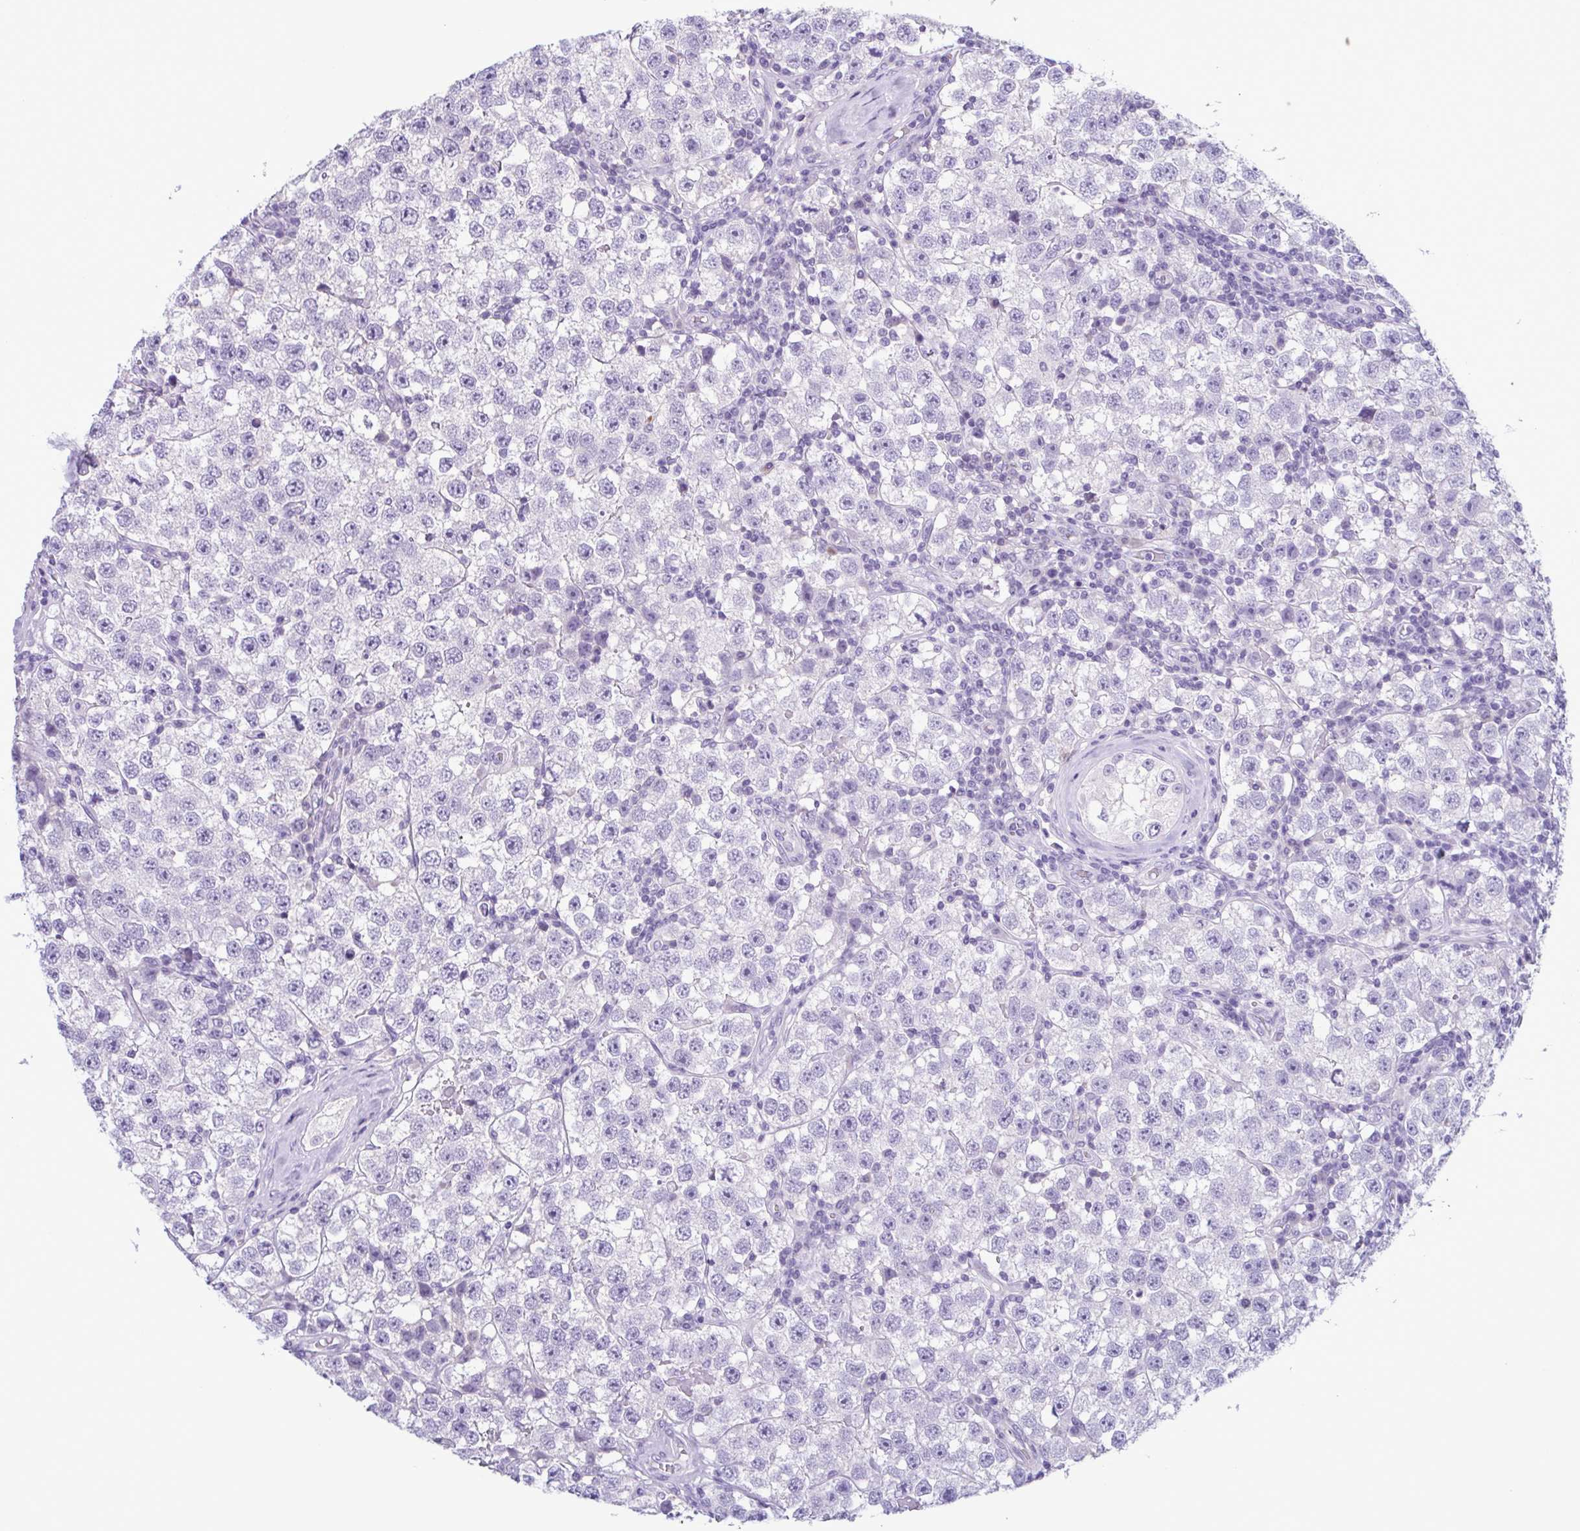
{"staining": {"intensity": "negative", "quantity": "none", "location": "none"}, "tissue": "testis cancer", "cell_type": "Tumor cells", "image_type": "cancer", "snomed": [{"axis": "morphology", "description": "Seminoma, NOS"}, {"axis": "topography", "description": "Testis"}], "caption": "DAB (3,3'-diaminobenzidine) immunohistochemical staining of human testis cancer reveals no significant expression in tumor cells.", "gene": "INAFM1", "patient": {"sex": "male", "age": 34}}